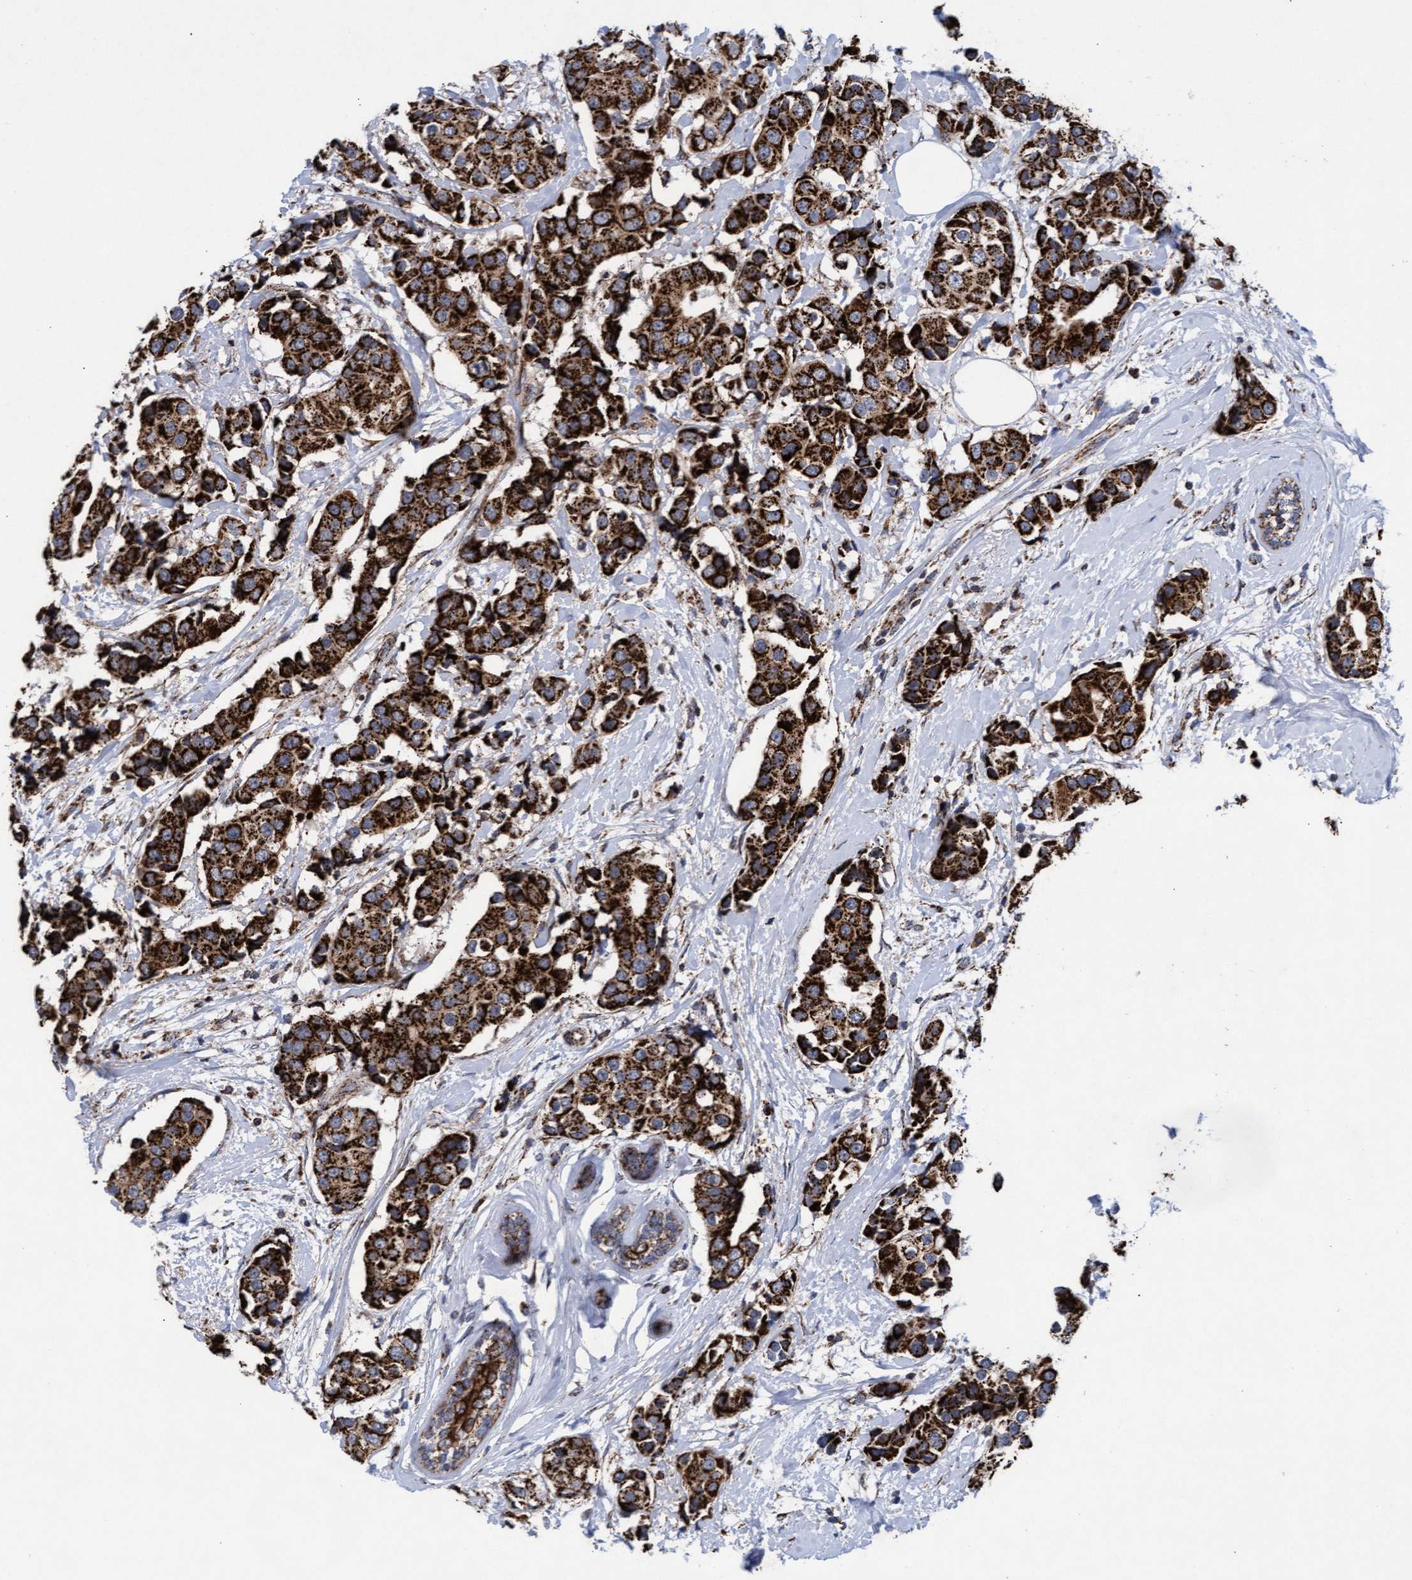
{"staining": {"intensity": "strong", "quantity": ">75%", "location": "cytoplasmic/membranous"}, "tissue": "breast cancer", "cell_type": "Tumor cells", "image_type": "cancer", "snomed": [{"axis": "morphology", "description": "Normal tissue, NOS"}, {"axis": "morphology", "description": "Duct carcinoma"}, {"axis": "topography", "description": "Breast"}], "caption": "A histopathology image of human breast infiltrating ductal carcinoma stained for a protein reveals strong cytoplasmic/membranous brown staining in tumor cells. The protein of interest is shown in brown color, while the nuclei are stained blue.", "gene": "MRPL38", "patient": {"sex": "female", "age": 39}}